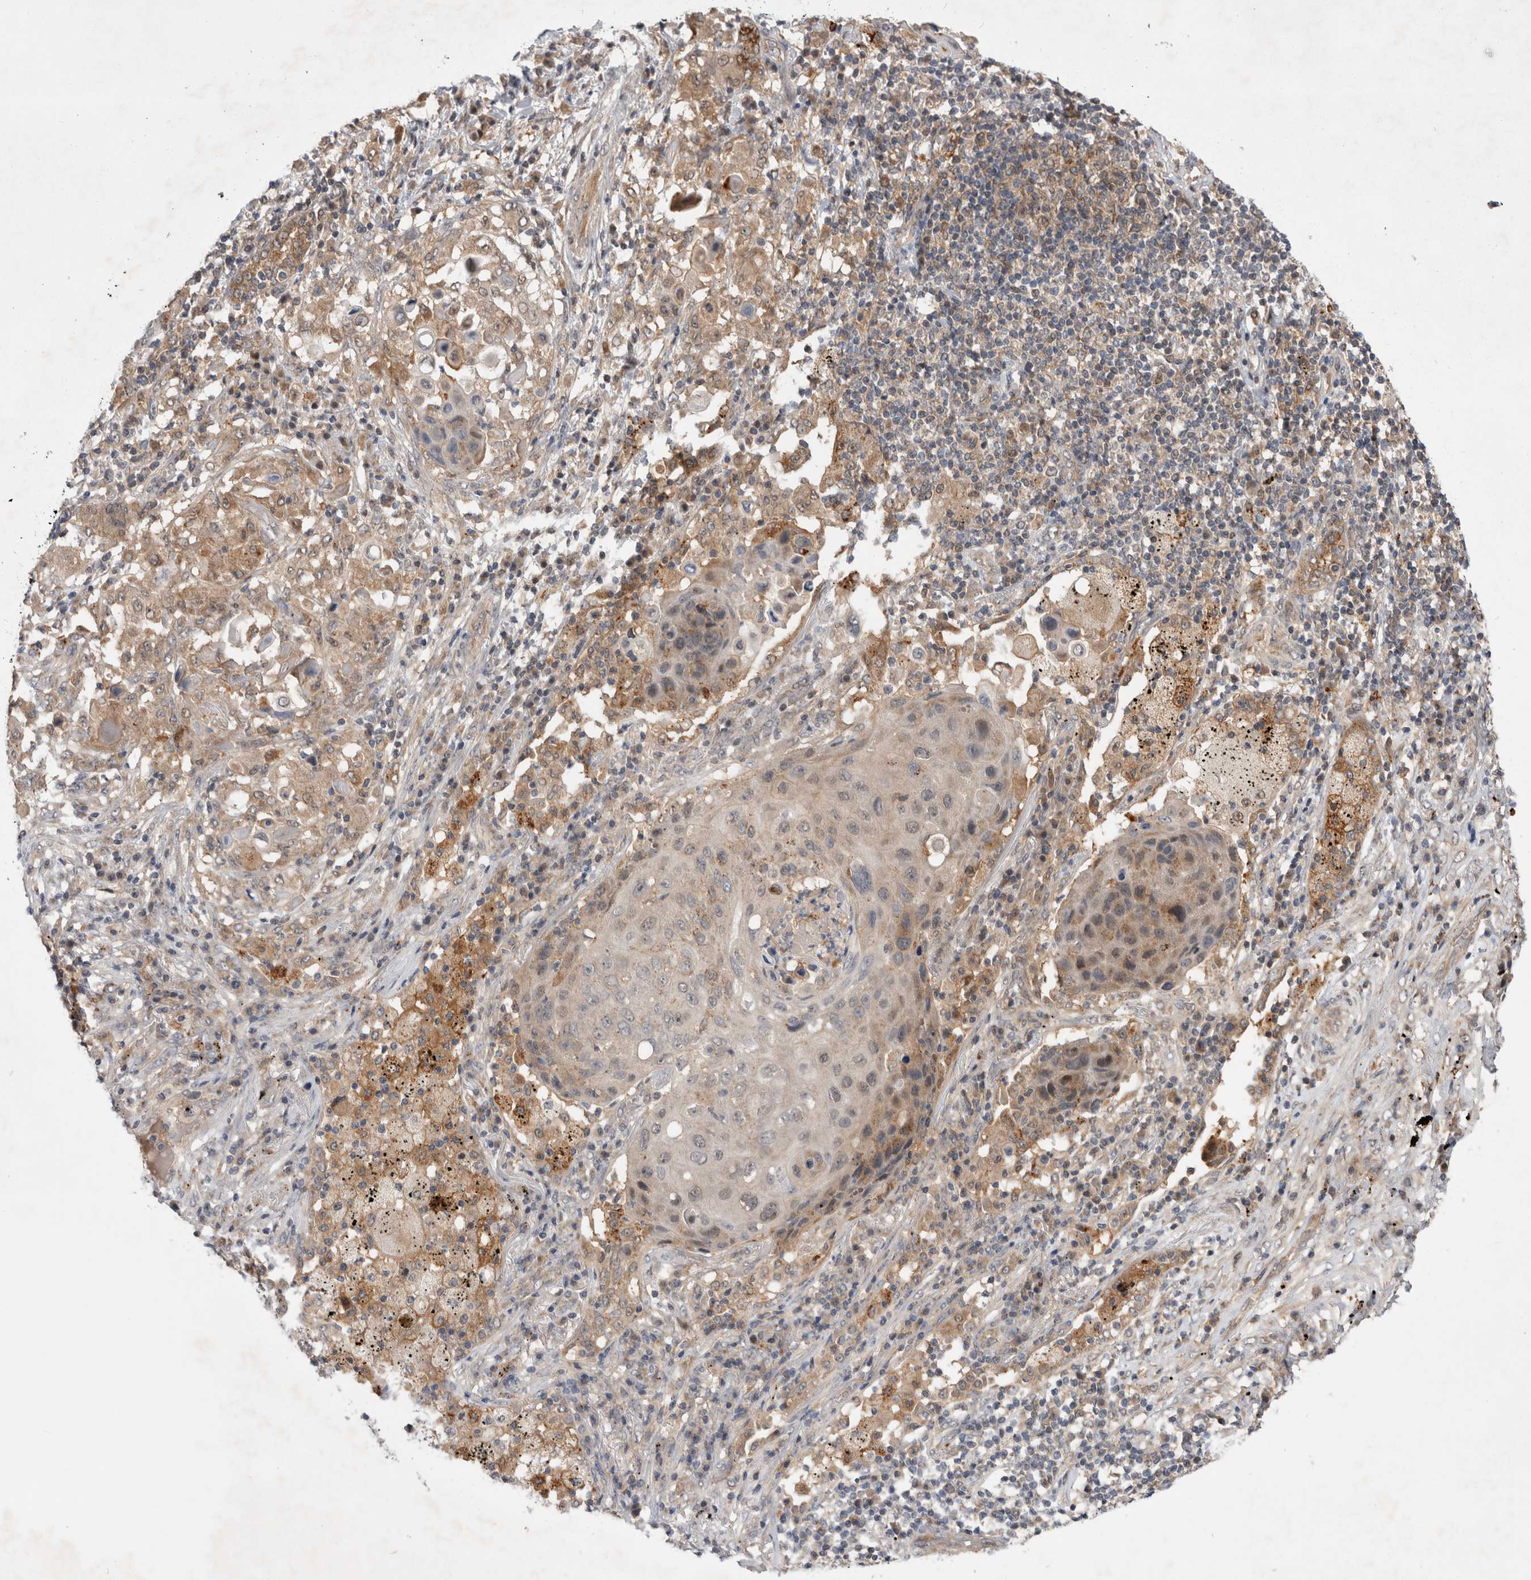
{"staining": {"intensity": "weak", "quantity": "25%-75%", "location": "cytoplasmic/membranous"}, "tissue": "lung cancer", "cell_type": "Tumor cells", "image_type": "cancer", "snomed": [{"axis": "morphology", "description": "Squamous cell carcinoma, NOS"}, {"axis": "topography", "description": "Lung"}], "caption": "Immunohistochemical staining of lung cancer demonstrates low levels of weak cytoplasmic/membranous positivity in about 25%-75% of tumor cells. (Brightfield microscopy of DAB IHC at high magnification).", "gene": "MRPL37", "patient": {"sex": "female", "age": 63}}